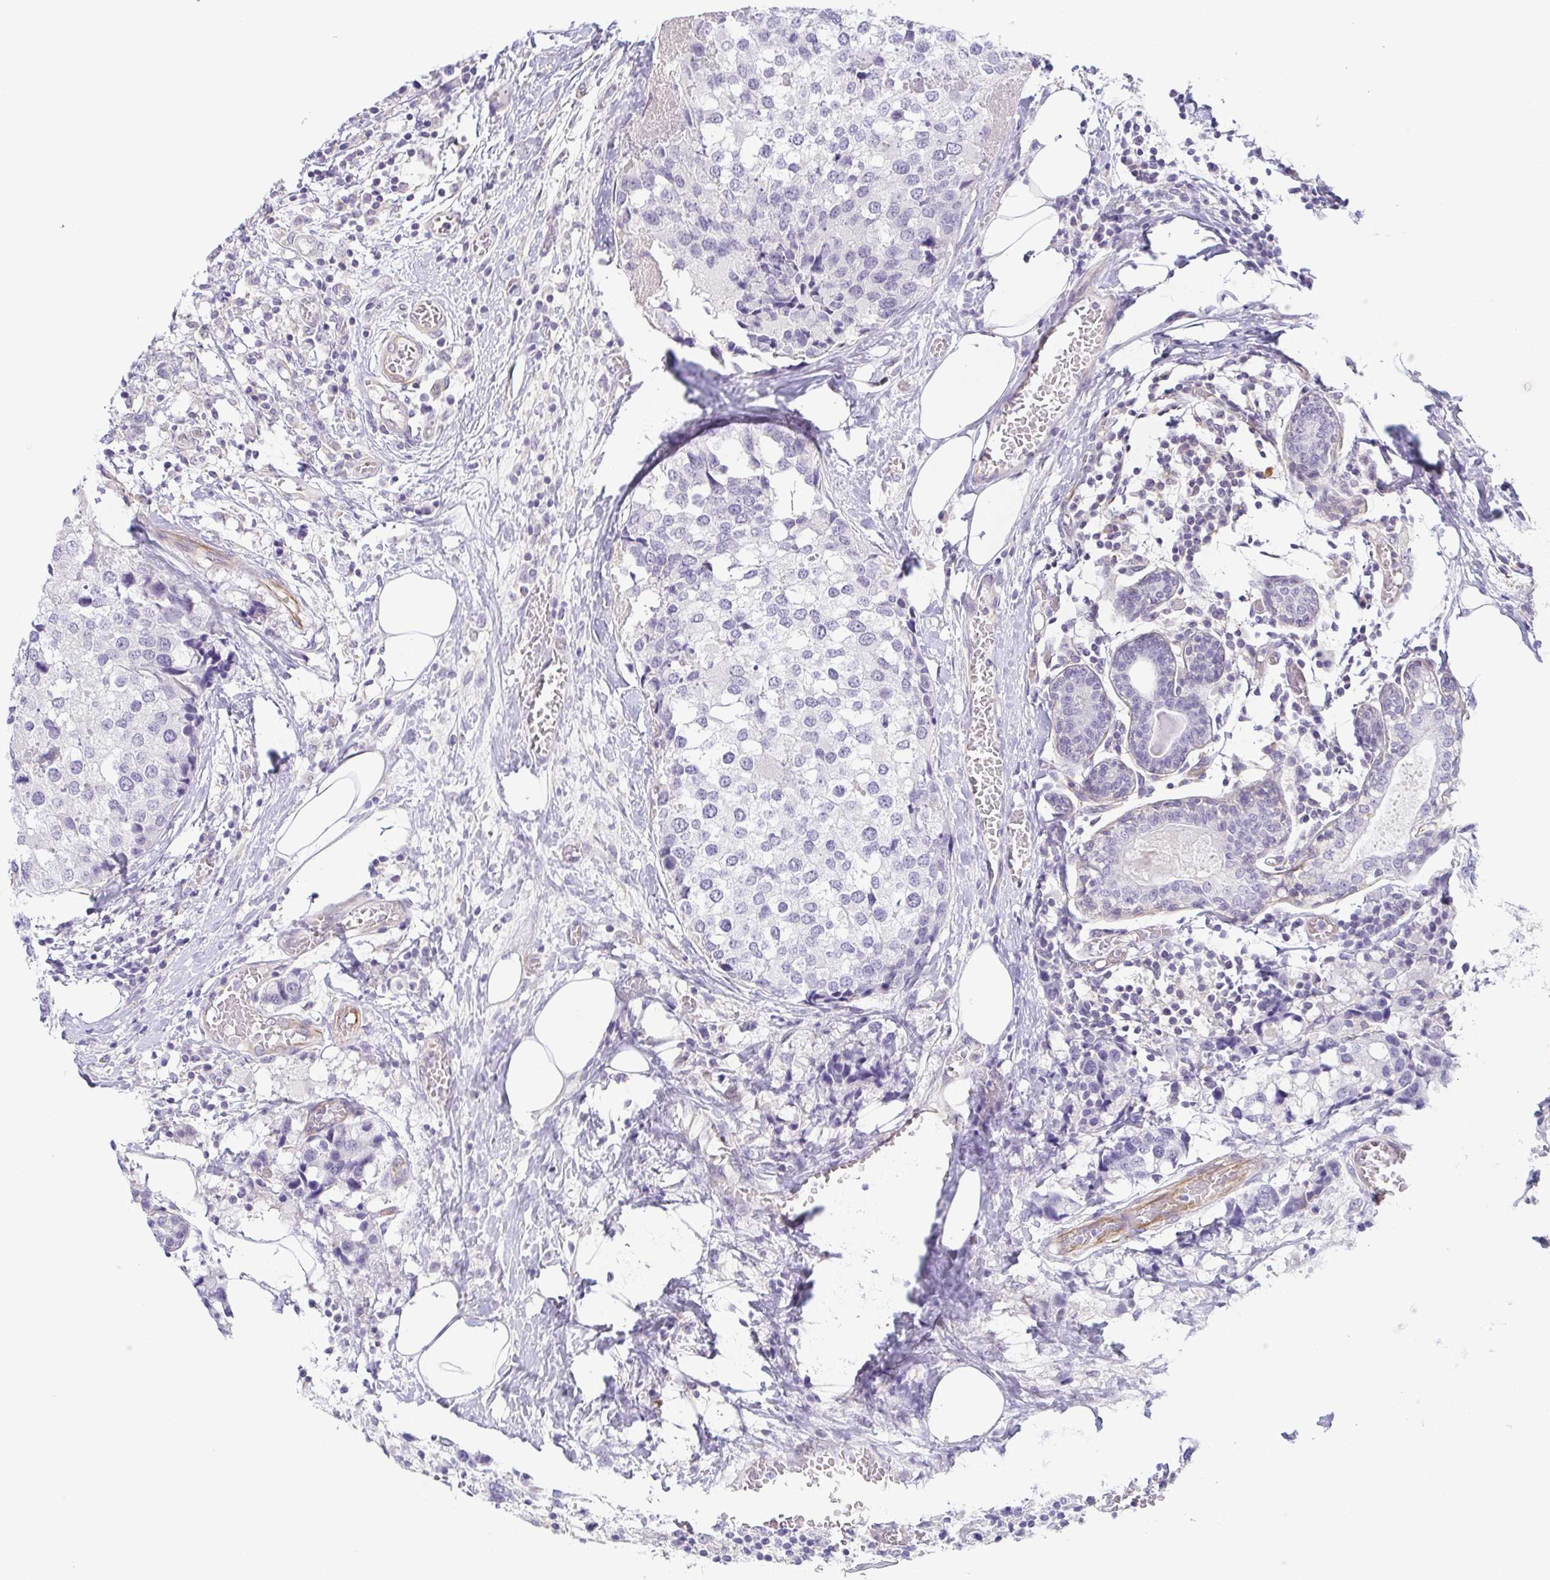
{"staining": {"intensity": "negative", "quantity": "none", "location": "none"}, "tissue": "breast cancer", "cell_type": "Tumor cells", "image_type": "cancer", "snomed": [{"axis": "morphology", "description": "Lobular carcinoma"}, {"axis": "topography", "description": "Breast"}], "caption": "DAB immunohistochemical staining of human breast cancer demonstrates no significant staining in tumor cells.", "gene": "COL17A1", "patient": {"sex": "female", "age": 59}}